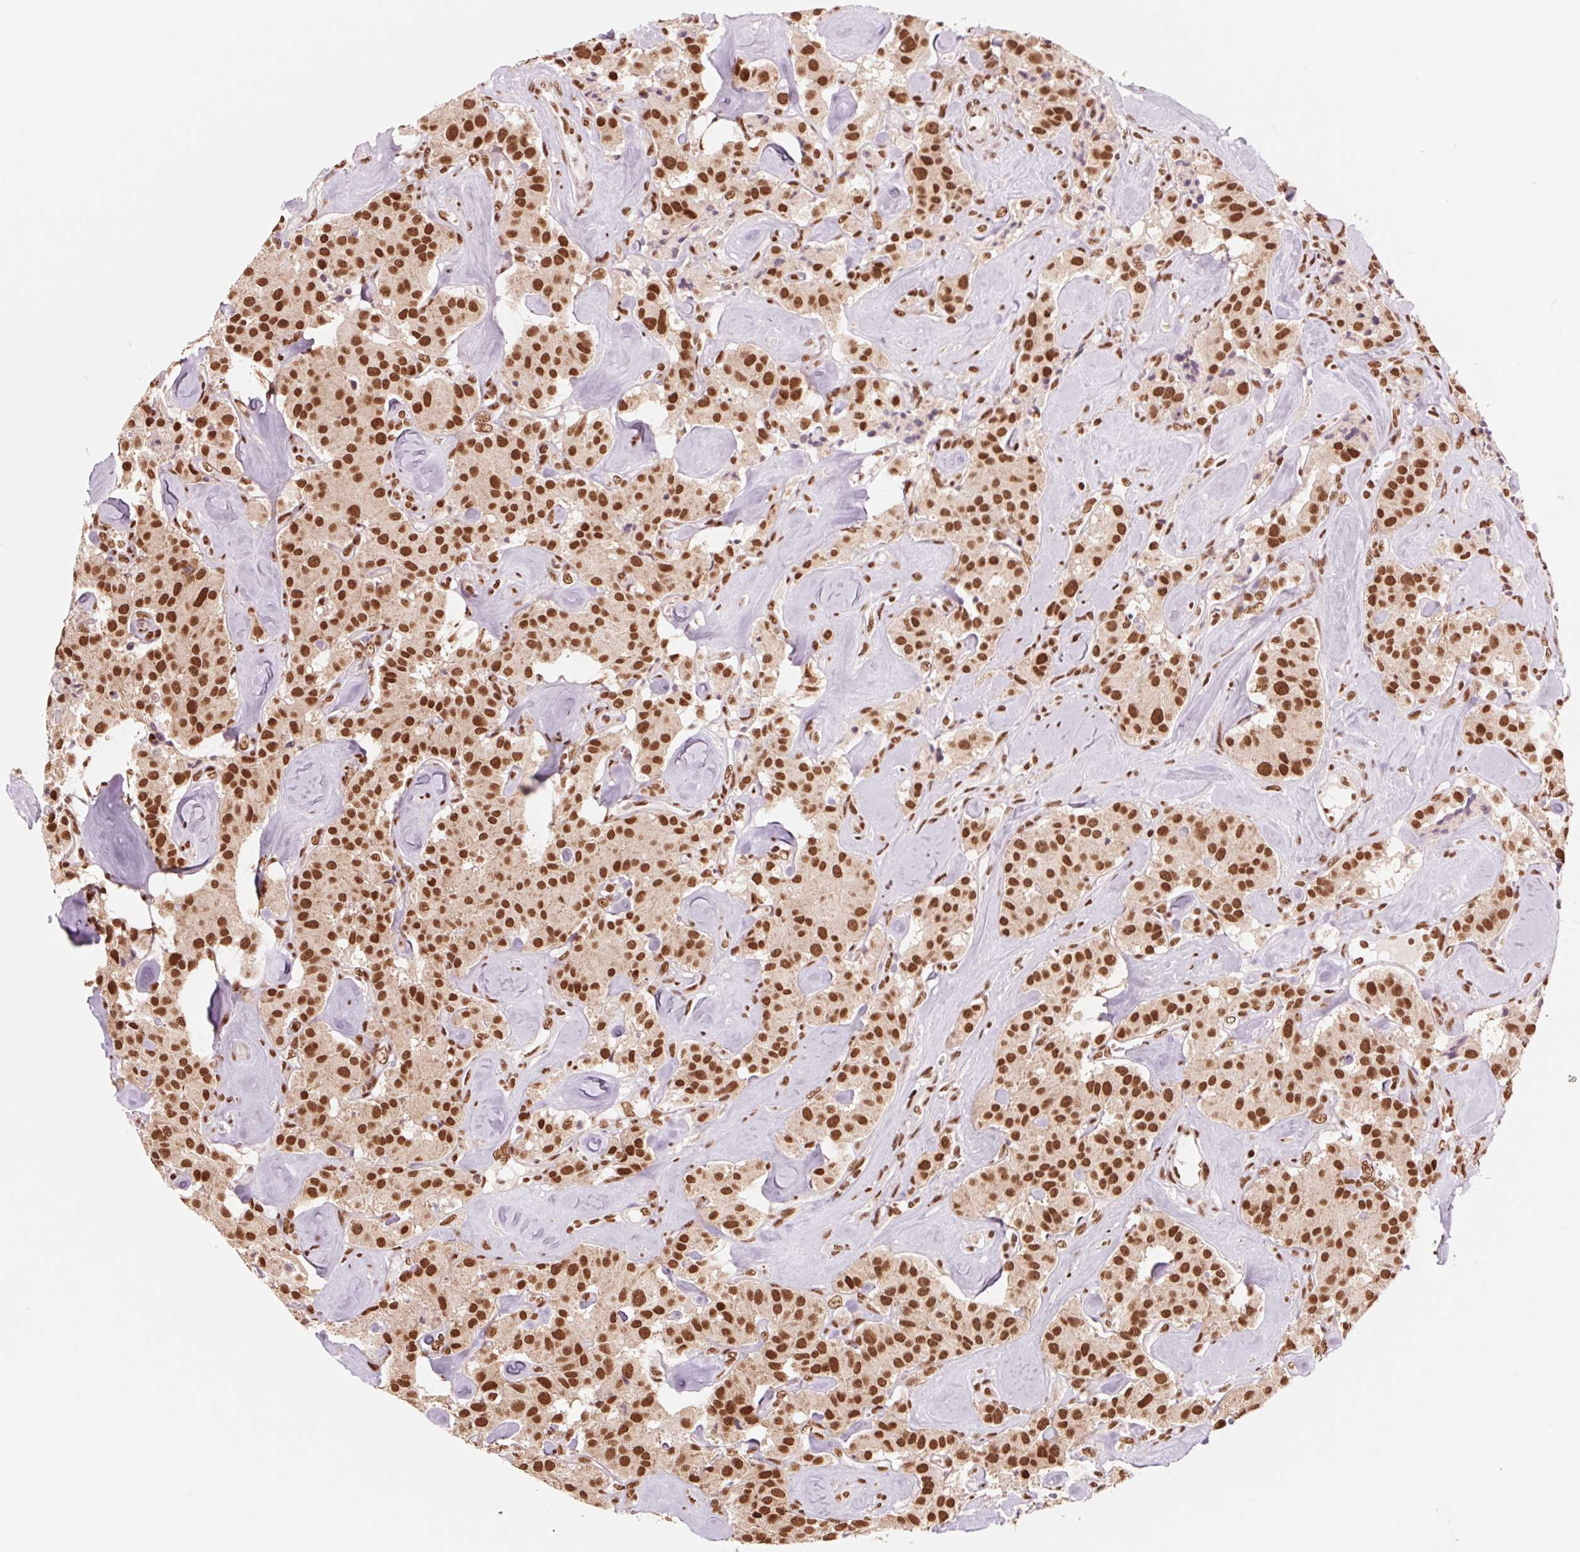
{"staining": {"intensity": "strong", "quantity": ">75%", "location": "nuclear"}, "tissue": "carcinoid", "cell_type": "Tumor cells", "image_type": "cancer", "snomed": [{"axis": "morphology", "description": "Carcinoid, malignant, NOS"}, {"axis": "topography", "description": "Pancreas"}], "caption": "Immunohistochemical staining of human carcinoid shows strong nuclear protein positivity in approximately >75% of tumor cells.", "gene": "TTLL9", "patient": {"sex": "male", "age": 41}}